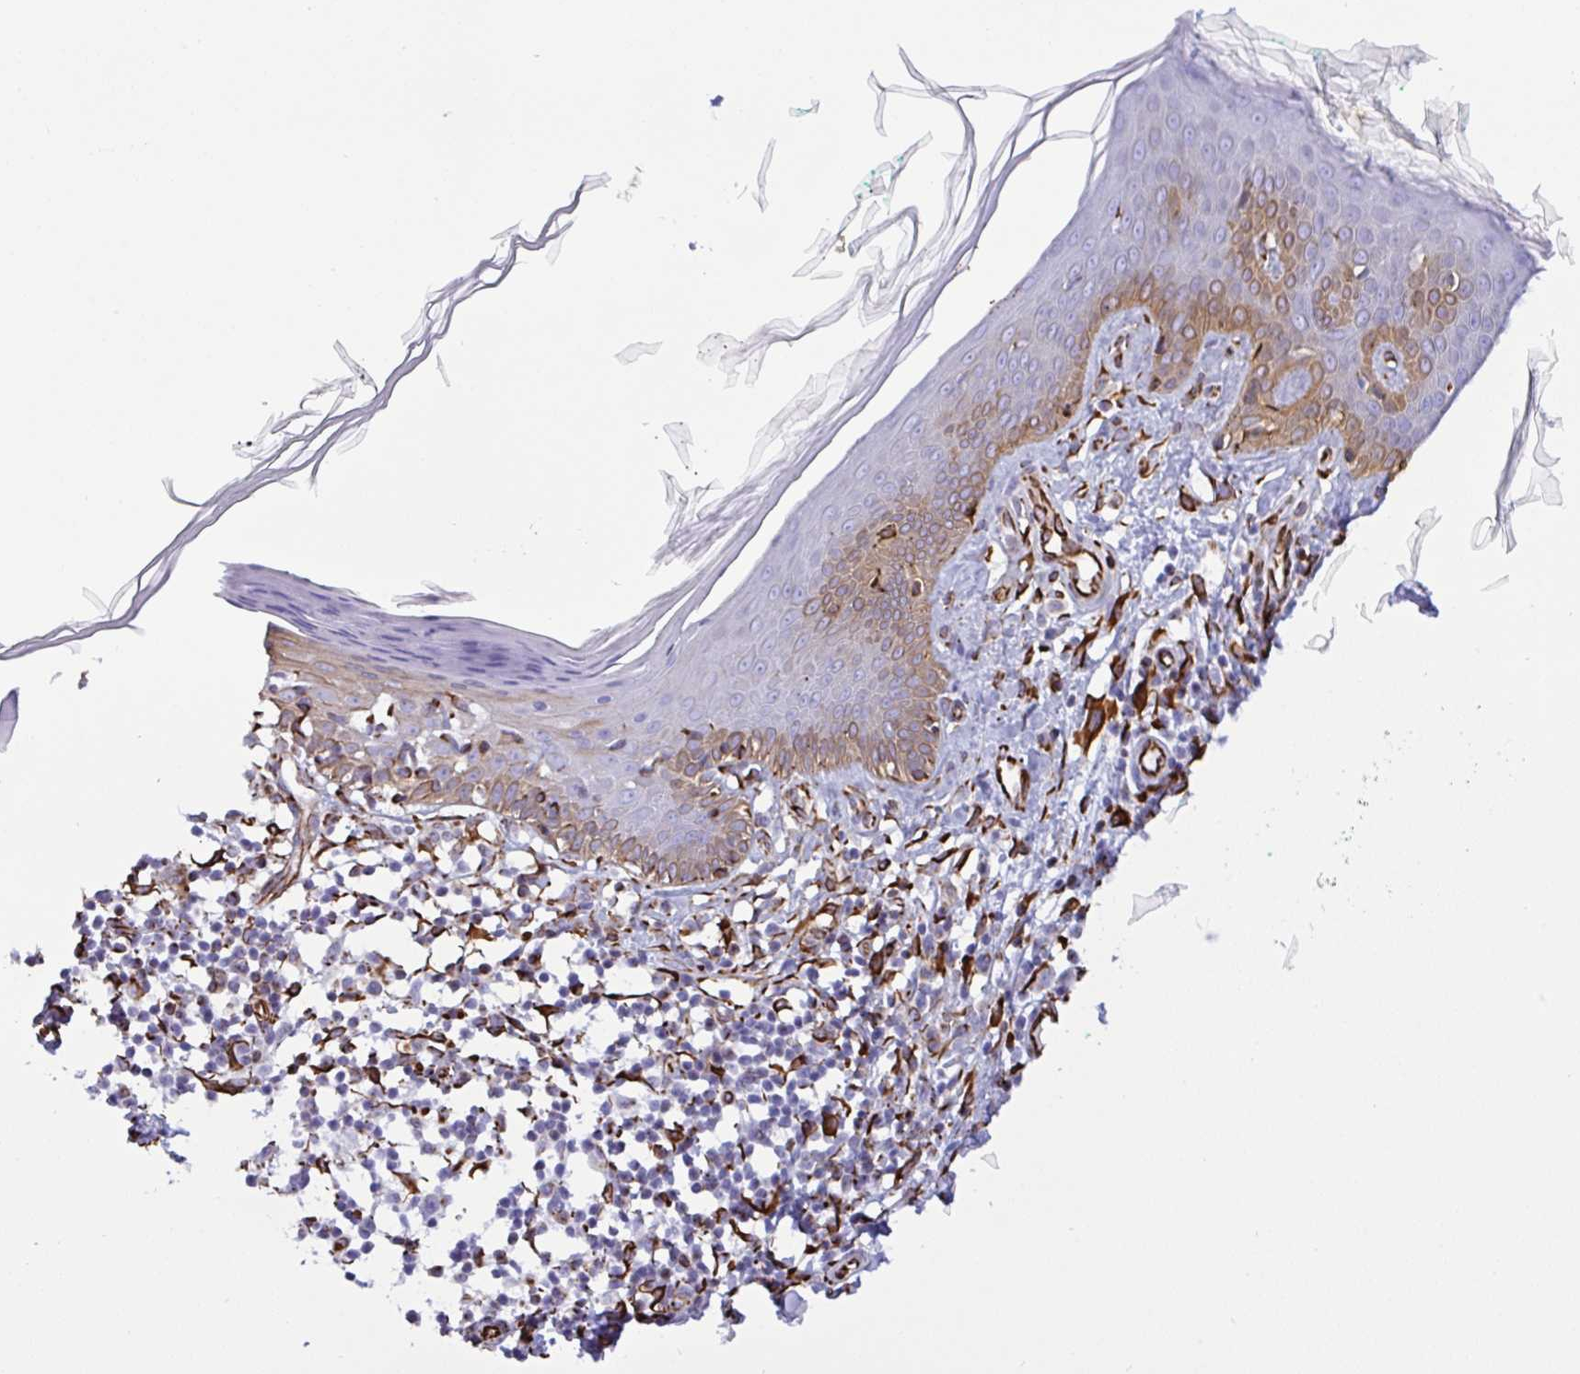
{"staining": {"intensity": "strong", "quantity": ">75%", "location": "cytoplasmic/membranous"}, "tissue": "skin", "cell_type": "Fibroblasts", "image_type": "normal", "snomed": [{"axis": "morphology", "description": "Normal tissue, NOS"}, {"axis": "topography", "description": "Skin"}, {"axis": "topography", "description": "Peripheral nerve tissue"}], "caption": "Fibroblasts reveal strong cytoplasmic/membranous expression in approximately >75% of cells in unremarkable skin. (IHC, brightfield microscopy, high magnification).", "gene": "SMAD5", "patient": {"sex": "female", "age": 45}}